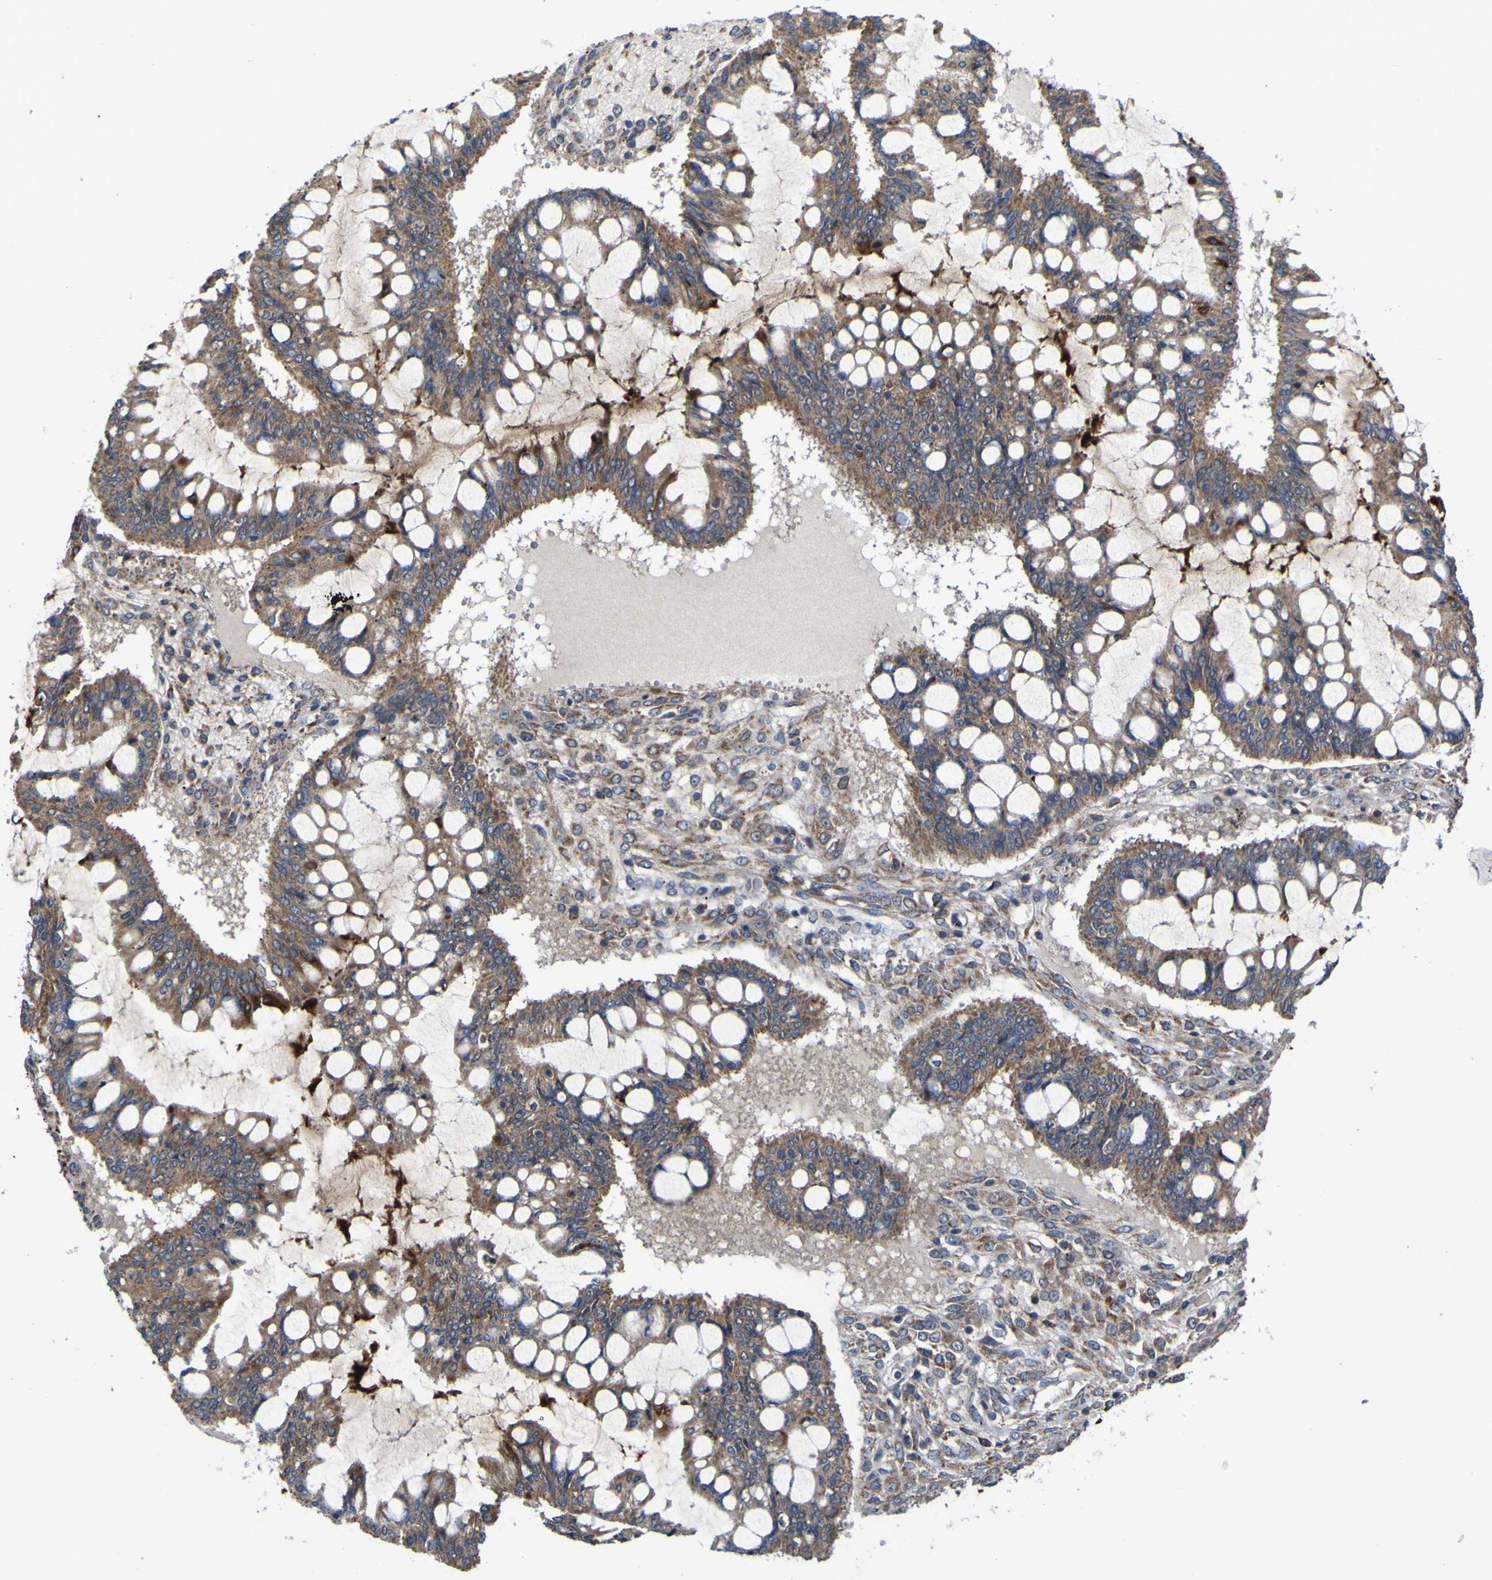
{"staining": {"intensity": "moderate", "quantity": ">75%", "location": "cytoplasmic/membranous"}, "tissue": "ovarian cancer", "cell_type": "Tumor cells", "image_type": "cancer", "snomed": [{"axis": "morphology", "description": "Cystadenocarcinoma, mucinous, NOS"}, {"axis": "topography", "description": "Ovary"}], "caption": "Protein staining reveals moderate cytoplasmic/membranous positivity in about >75% of tumor cells in ovarian cancer. (Stains: DAB (3,3'-diaminobenzidine) in brown, nuclei in blue, Microscopy: brightfield microscopy at high magnification).", "gene": "IRAK2", "patient": {"sex": "female", "age": 73}}